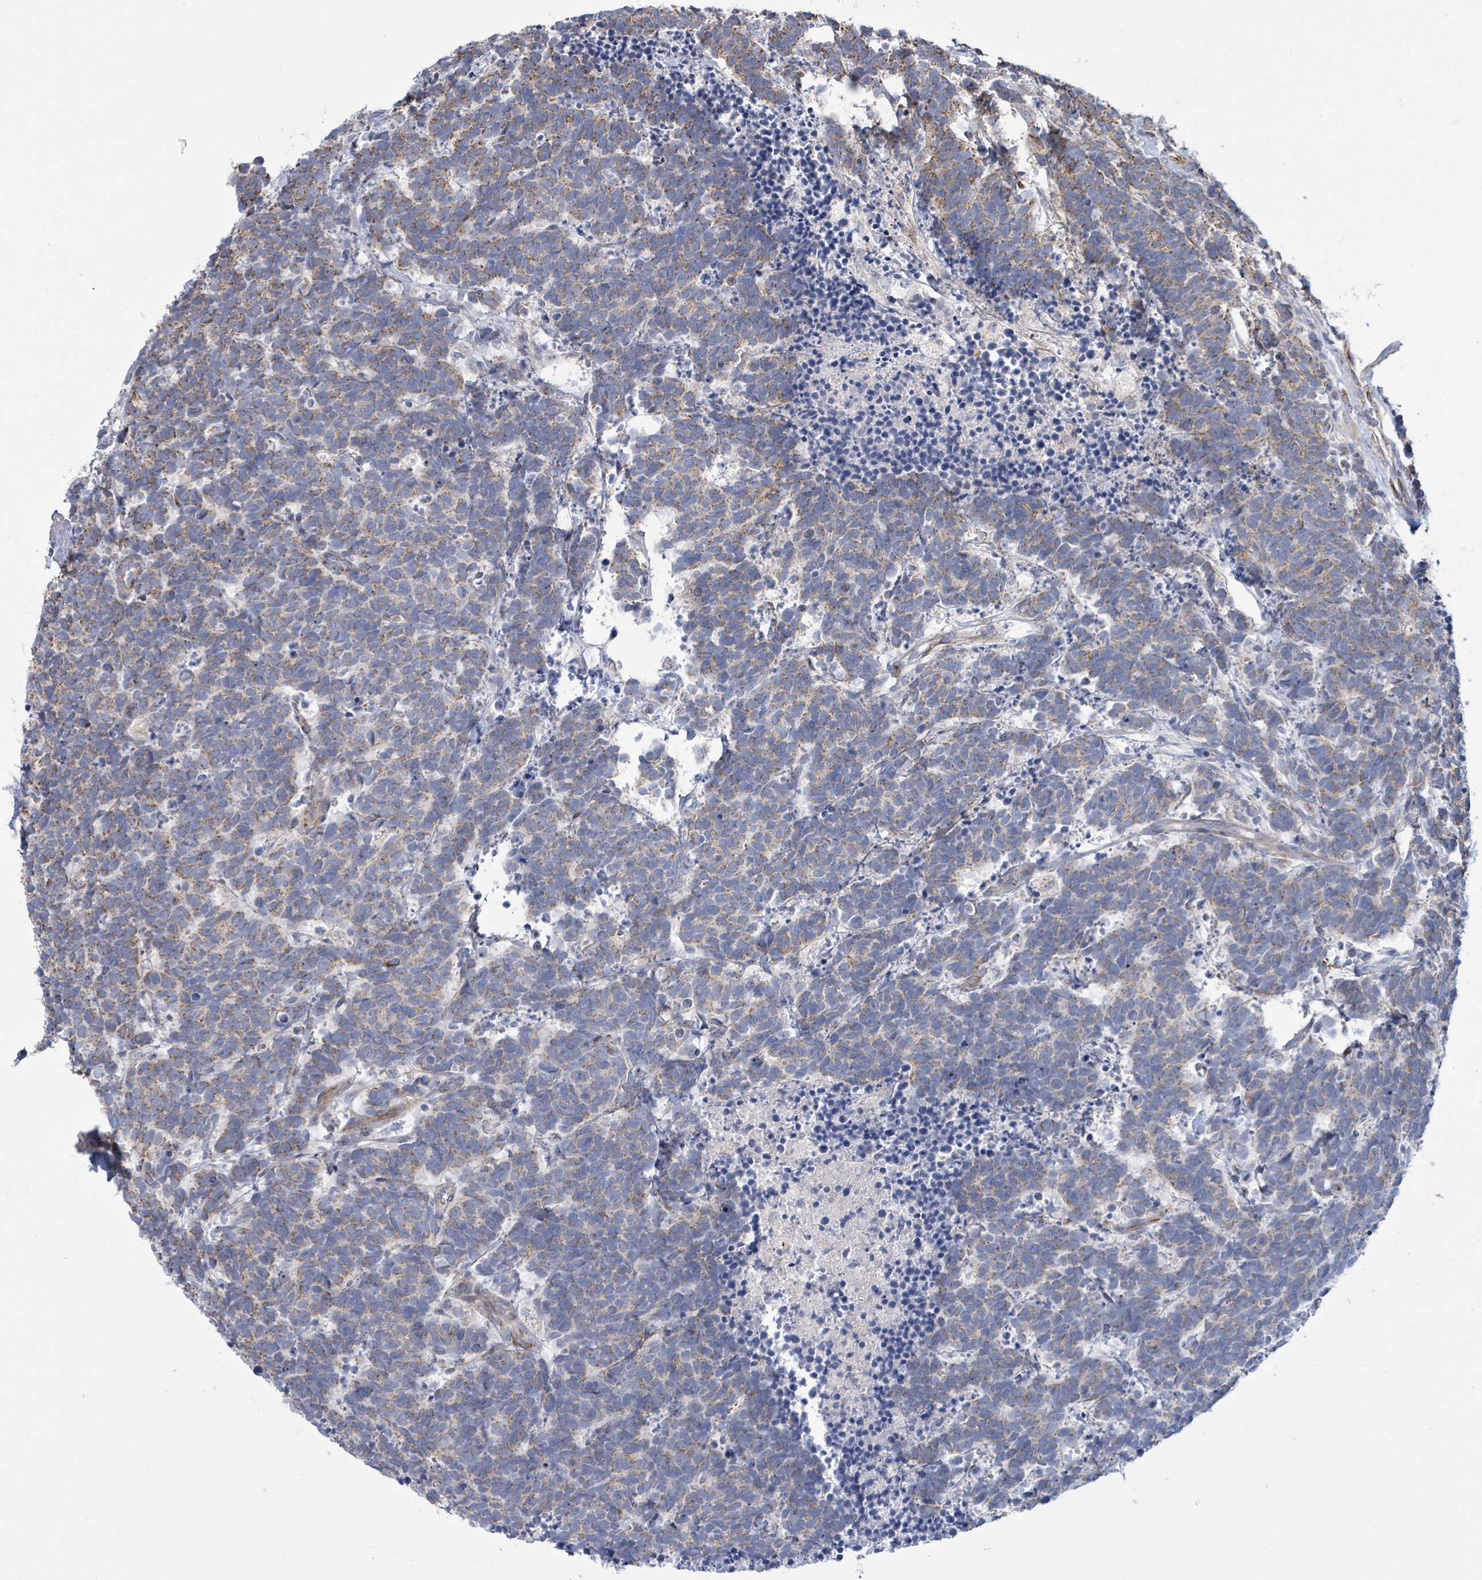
{"staining": {"intensity": "weak", "quantity": ">75%", "location": "cytoplasmic/membranous"}, "tissue": "carcinoid", "cell_type": "Tumor cells", "image_type": "cancer", "snomed": [{"axis": "morphology", "description": "Carcinoma, NOS"}, {"axis": "morphology", "description": "Carcinoid, malignant, NOS"}, {"axis": "topography", "description": "Prostate"}], "caption": "Human carcinoid stained with a brown dye displays weak cytoplasmic/membranous positive positivity in approximately >75% of tumor cells.", "gene": "ALG12", "patient": {"sex": "male", "age": 57}}